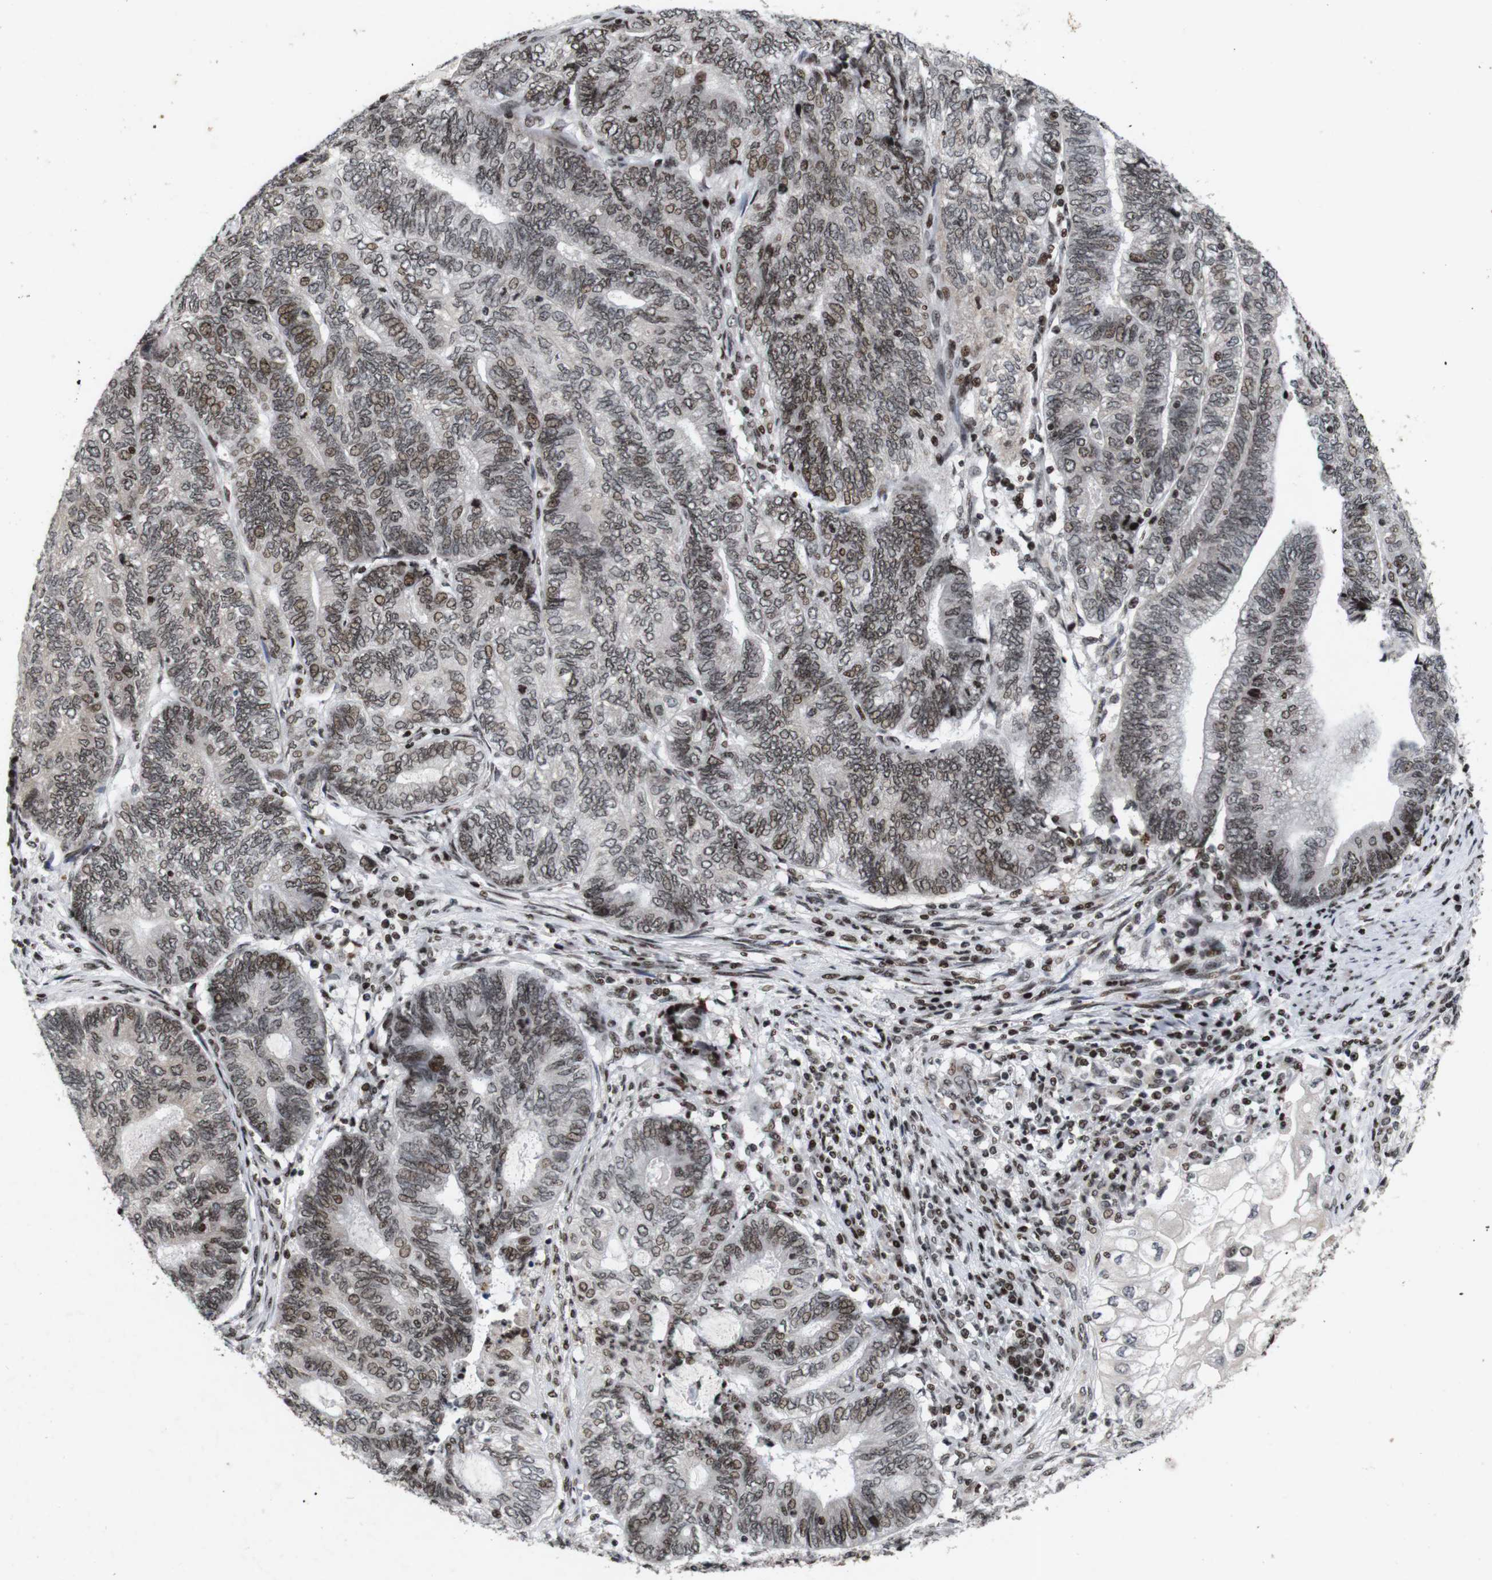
{"staining": {"intensity": "moderate", "quantity": ">75%", "location": "nuclear"}, "tissue": "endometrial cancer", "cell_type": "Tumor cells", "image_type": "cancer", "snomed": [{"axis": "morphology", "description": "Adenocarcinoma, NOS"}, {"axis": "topography", "description": "Uterus"}, {"axis": "topography", "description": "Endometrium"}], "caption": "Tumor cells demonstrate medium levels of moderate nuclear positivity in approximately >75% of cells in endometrial cancer. The staining was performed using DAB (3,3'-diaminobenzidine) to visualize the protein expression in brown, while the nuclei were stained in blue with hematoxylin (Magnification: 20x).", "gene": "MAGEH1", "patient": {"sex": "female", "age": 70}}